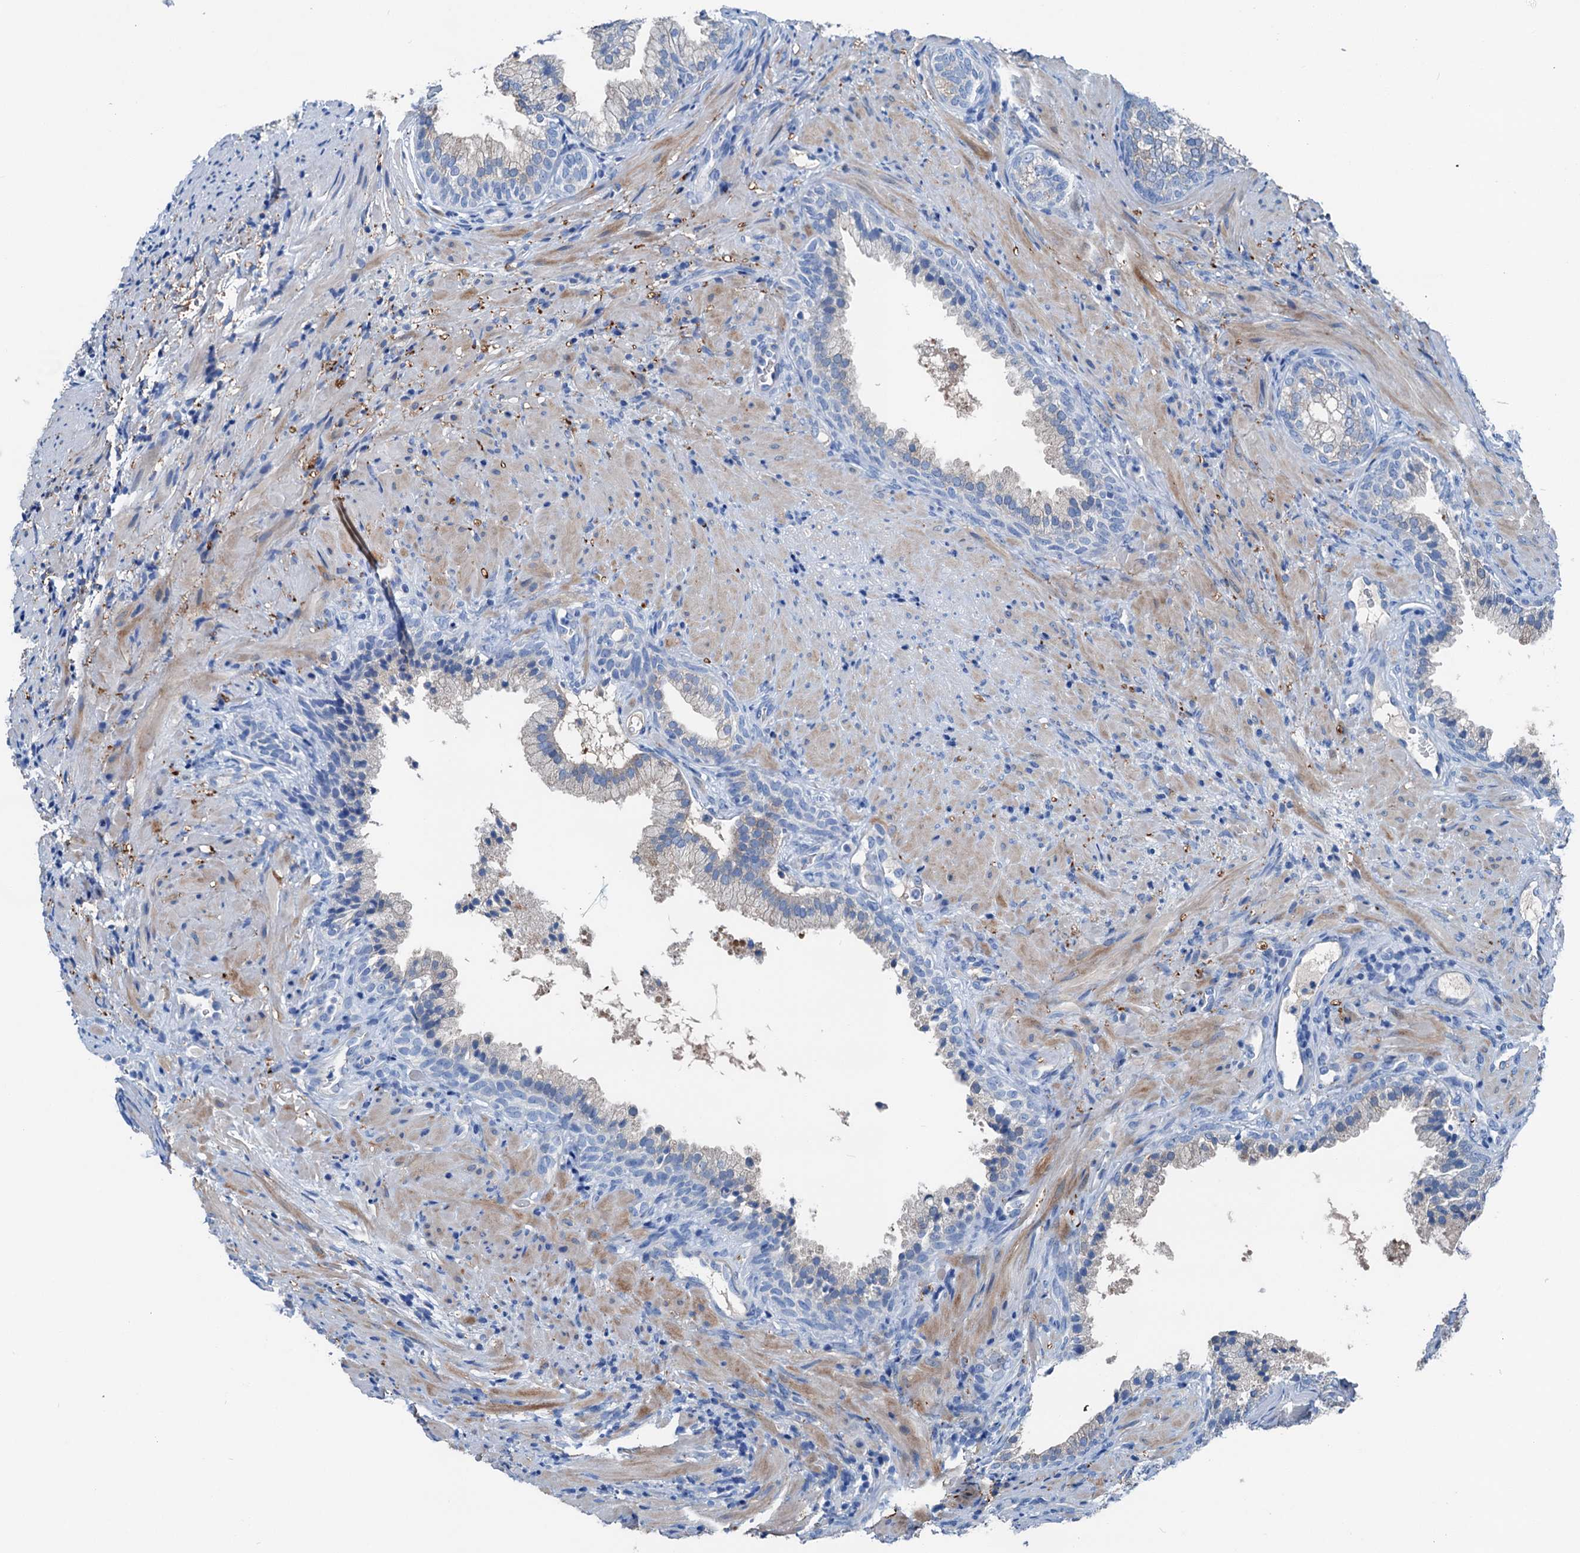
{"staining": {"intensity": "moderate", "quantity": "<25%", "location": "cytoplasmic/membranous"}, "tissue": "prostate", "cell_type": "Glandular cells", "image_type": "normal", "snomed": [{"axis": "morphology", "description": "Normal tissue, NOS"}, {"axis": "topography", "description": "Prostate"}], "caption": "Immunohistochemistry of unremarkable human prostate reveals low levels of moderate cytoplasmic/membranous positivity in approximately <25% of glandular cells. (brown staining indicates protein expression, while blue staining denotes nuclei).", "gene": "C1QTNF4", "patient": {"sex": "male", "age": 76}}